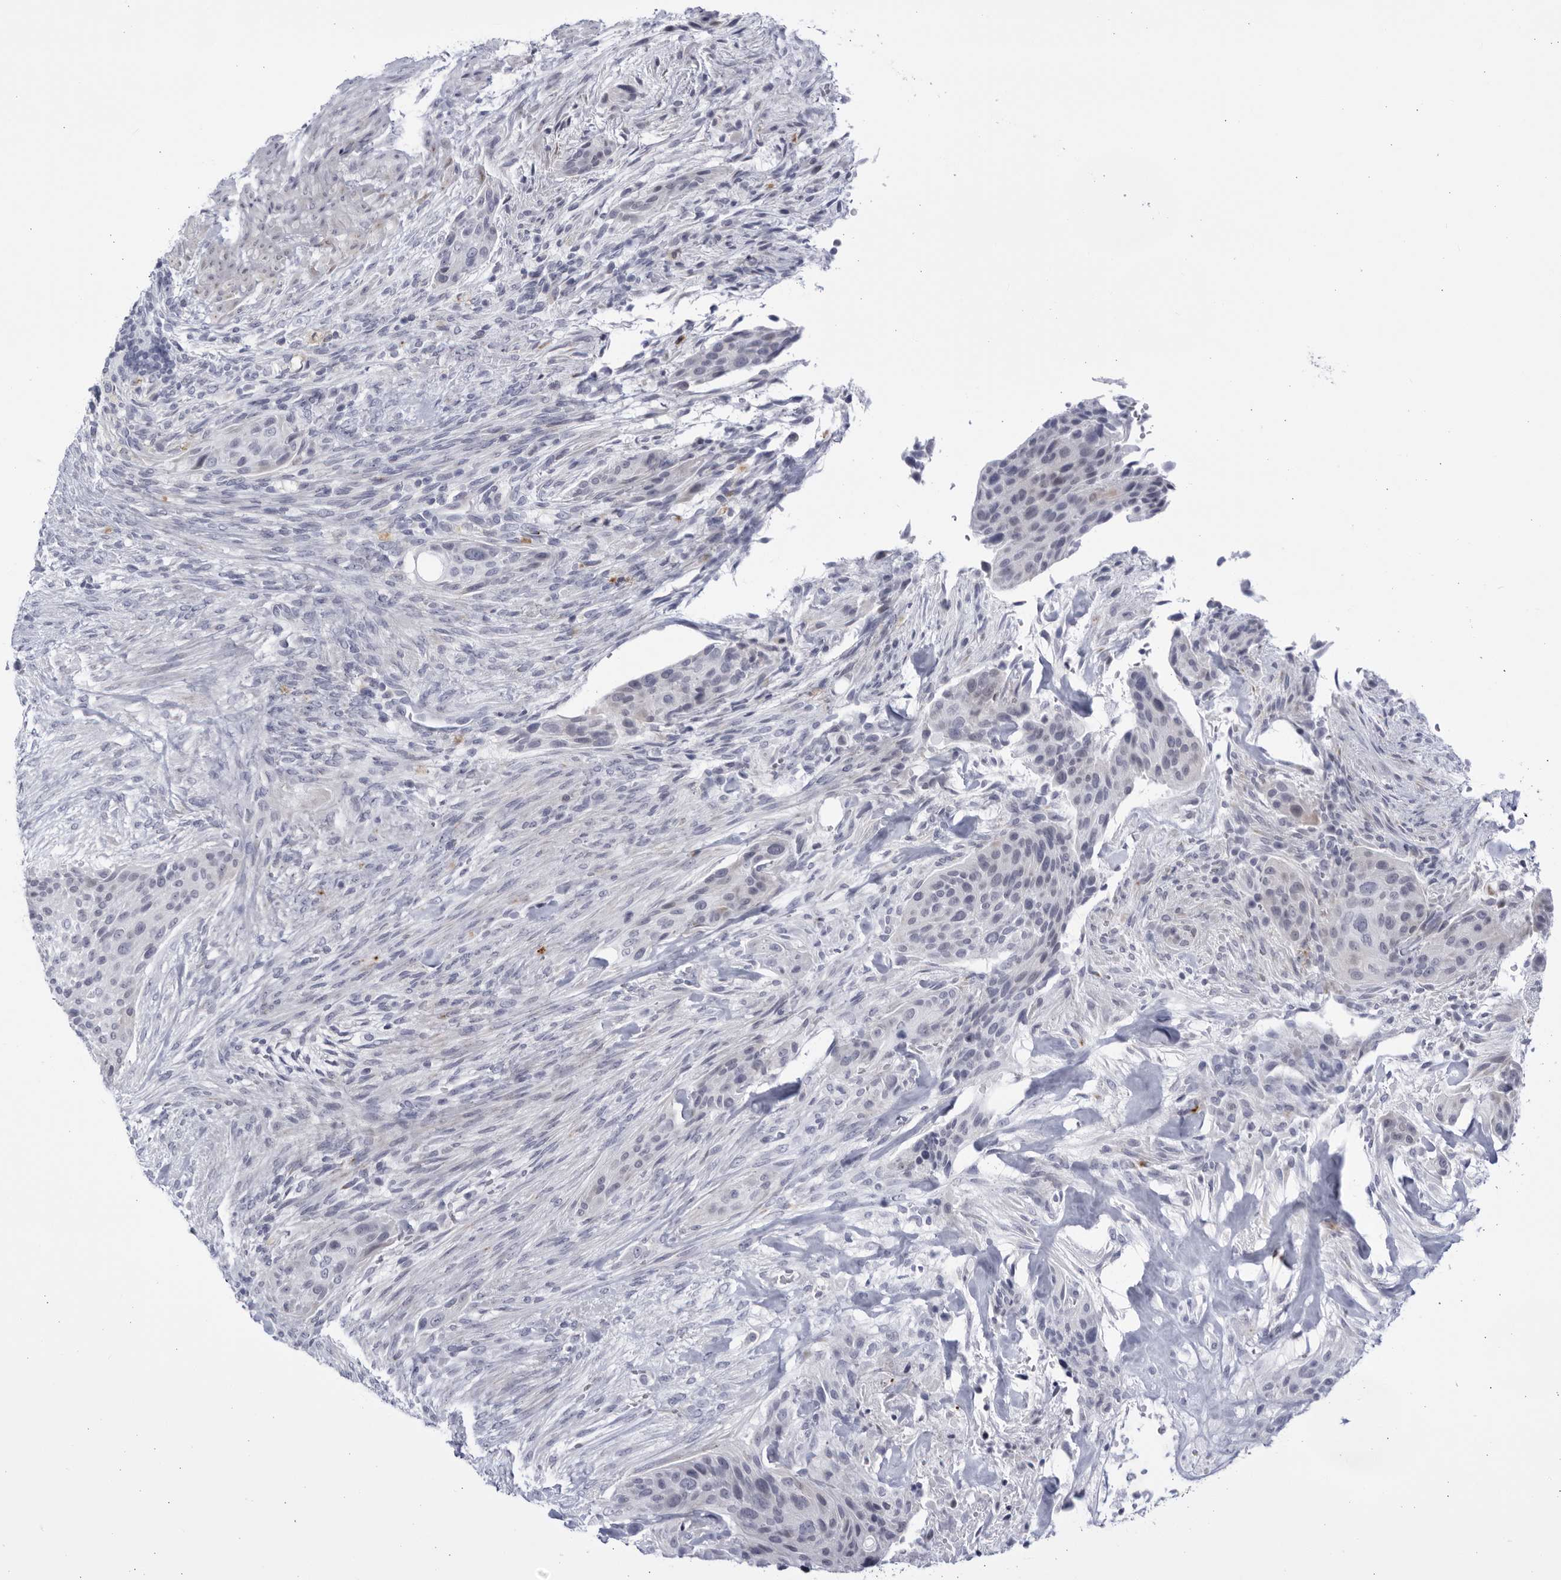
{"staining": {"intensity": "negative", "quantity": "none", "location": "none"}, "tissue": "urothelial cancer", "cell_type": "Tumor cells", "image_type": "cancer", "snomed": [{"axis": "morphology", "description": "Urothelial carcinoma, High grade"}, {"axis": "topography", "description": "Urinary bladder"}], "caption": "High power microscopy image of an IHC photomicrograph of urothelial cancer, revealing no significant expression in tumor cells. (DAB (3,3'-diaminobenzidine) IHC visualized using brightfield microscopy, high magnification).", "gene": "CCDC181", "patient": {"sex": "male", "age": 35}}